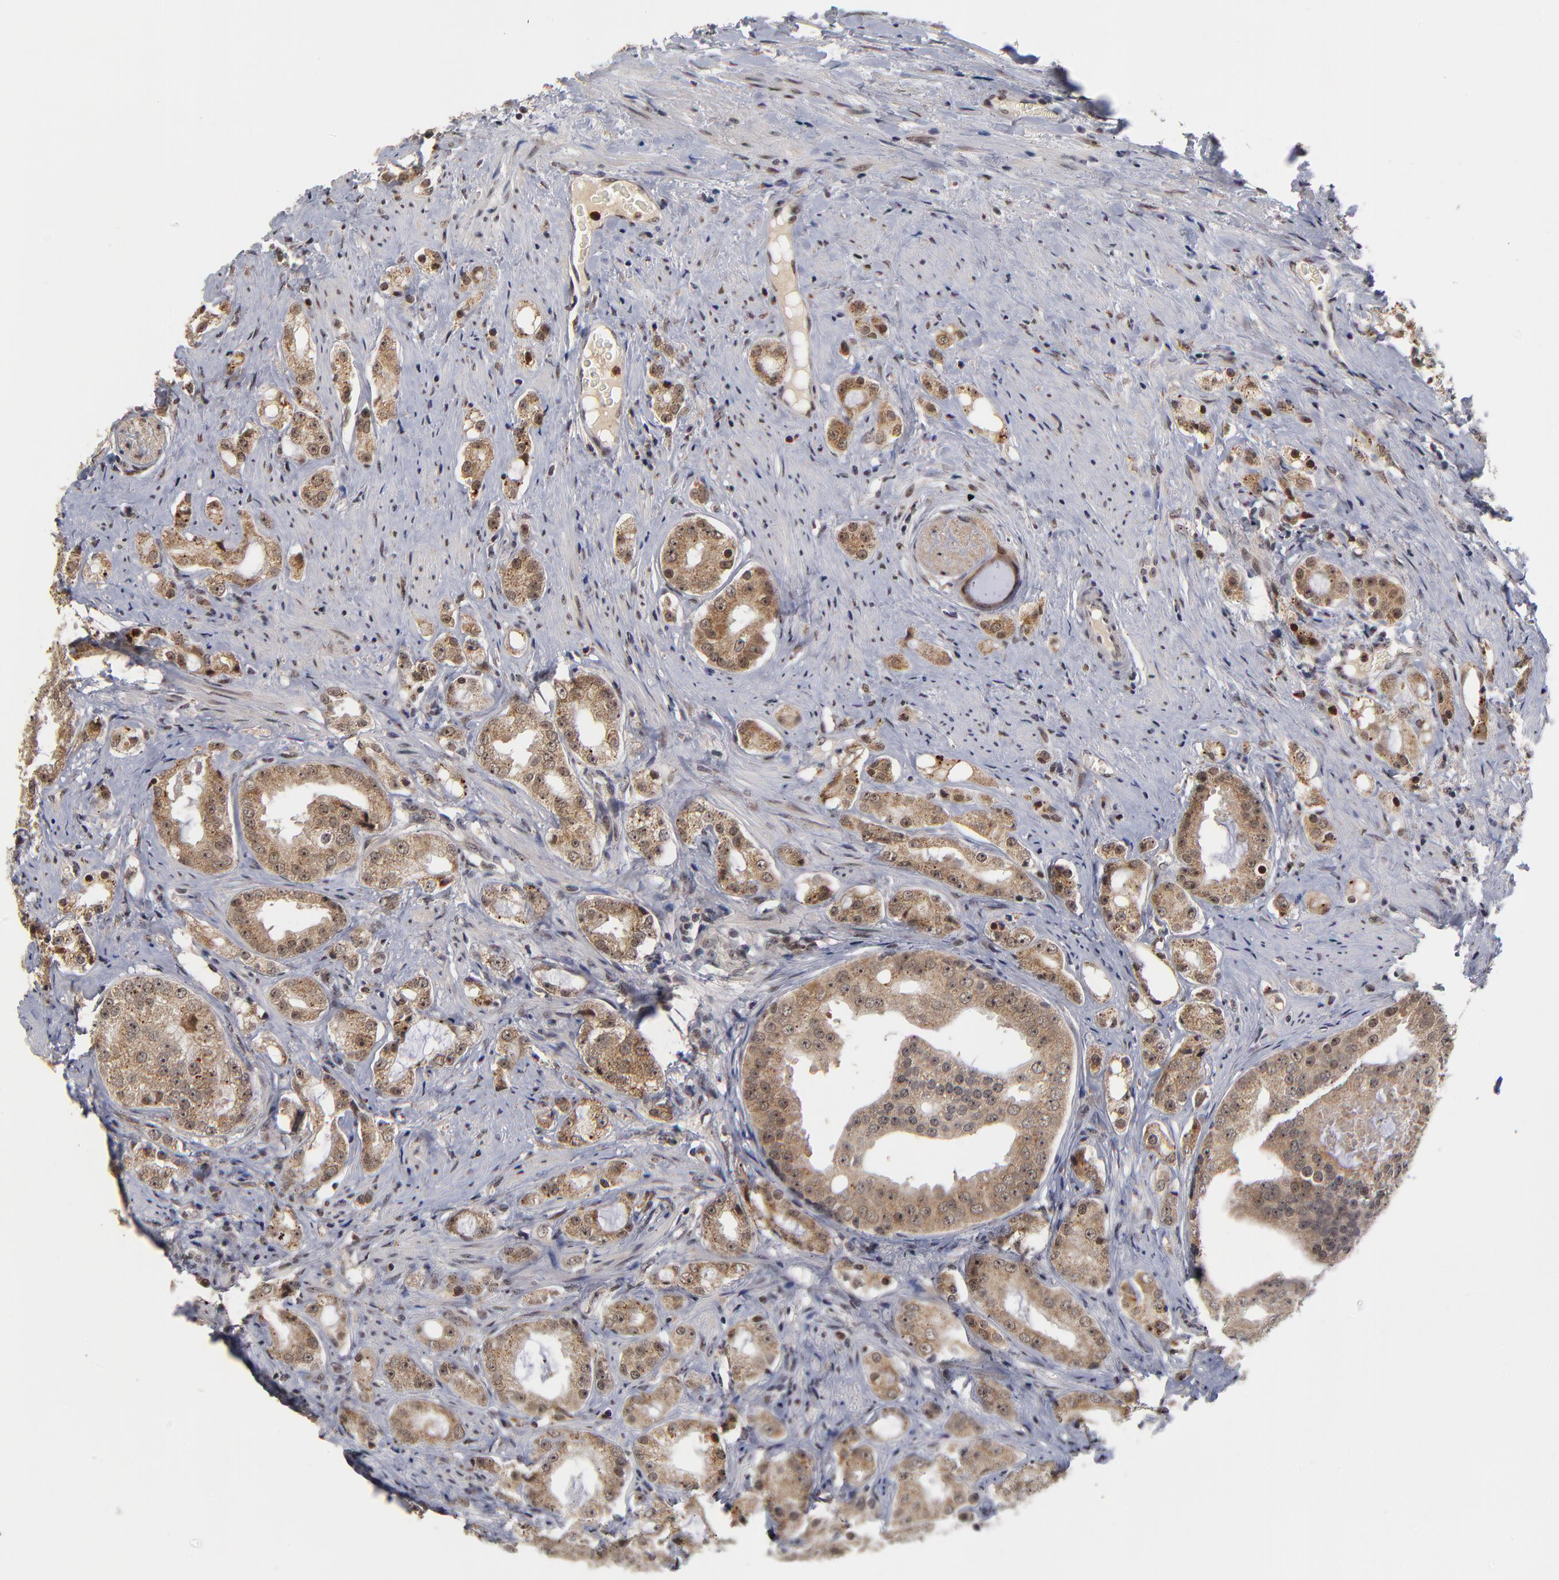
{"staining": {"intensity": "weak", "quantity": ">75%", "location": "cytoplasmic/membranous,nuclear"}, "tissue": "prostate cancer", "cell_type": "Tumor cells", "image_type": "cancer", "snomed": [{"axis": "morphology", "description": "Adenocarcinoma, High grade"}, {"axis": "topography", "description": "Prostate"}], "caption": "Protein staining of prostate cancer tissue shows weak cytoplasmic/membranous and nuclear expression in approximately >75% of tumor cells. (DAB (3,3'-diaminobenzidine) IHC, brown staining for protein, blue staining for nuclei).", "gene": "ZNF419", "patient": {"sex": "male", "age": 68}}